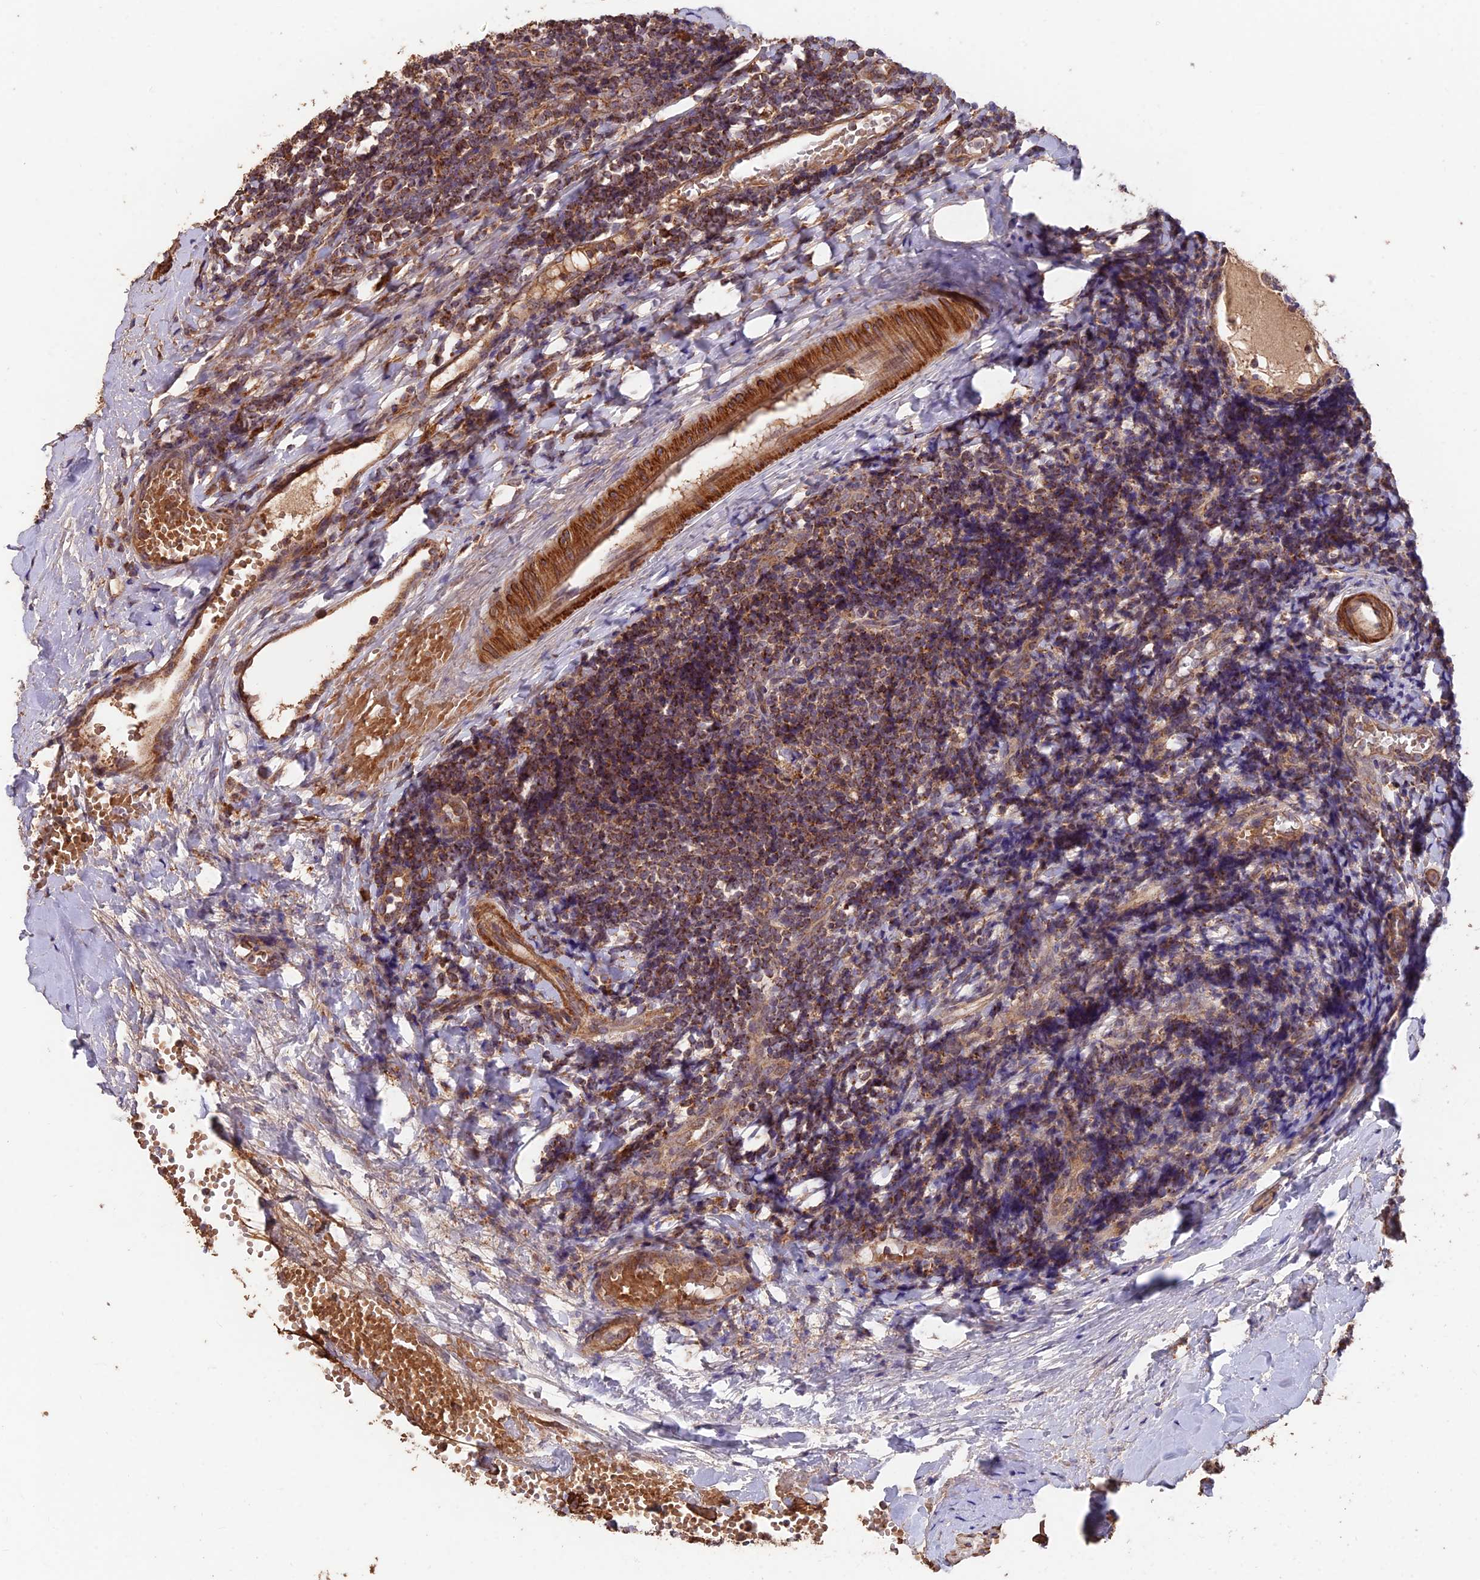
{"staining": {"intensity": "strong", "quantity": ">75%", "location": "cytoplasmic/membranous"}, "tissue": "tonsil", "cell_type": "Germinal center cells", "image_type": "normal", "snomed": [{"axis": "morphology", "description": "Normal tissue, NOS"}, {"axis": "topography", "description": "Tonsil"}], "caption": "Immunohistochemical staining of benign tonsil demonstrates >75% levels of strong cytoplasmic/membranous protein expression in about >75% of germinal center cells.", "gene": "IFT22", "patient": {"sex": "female", "age": 19}}